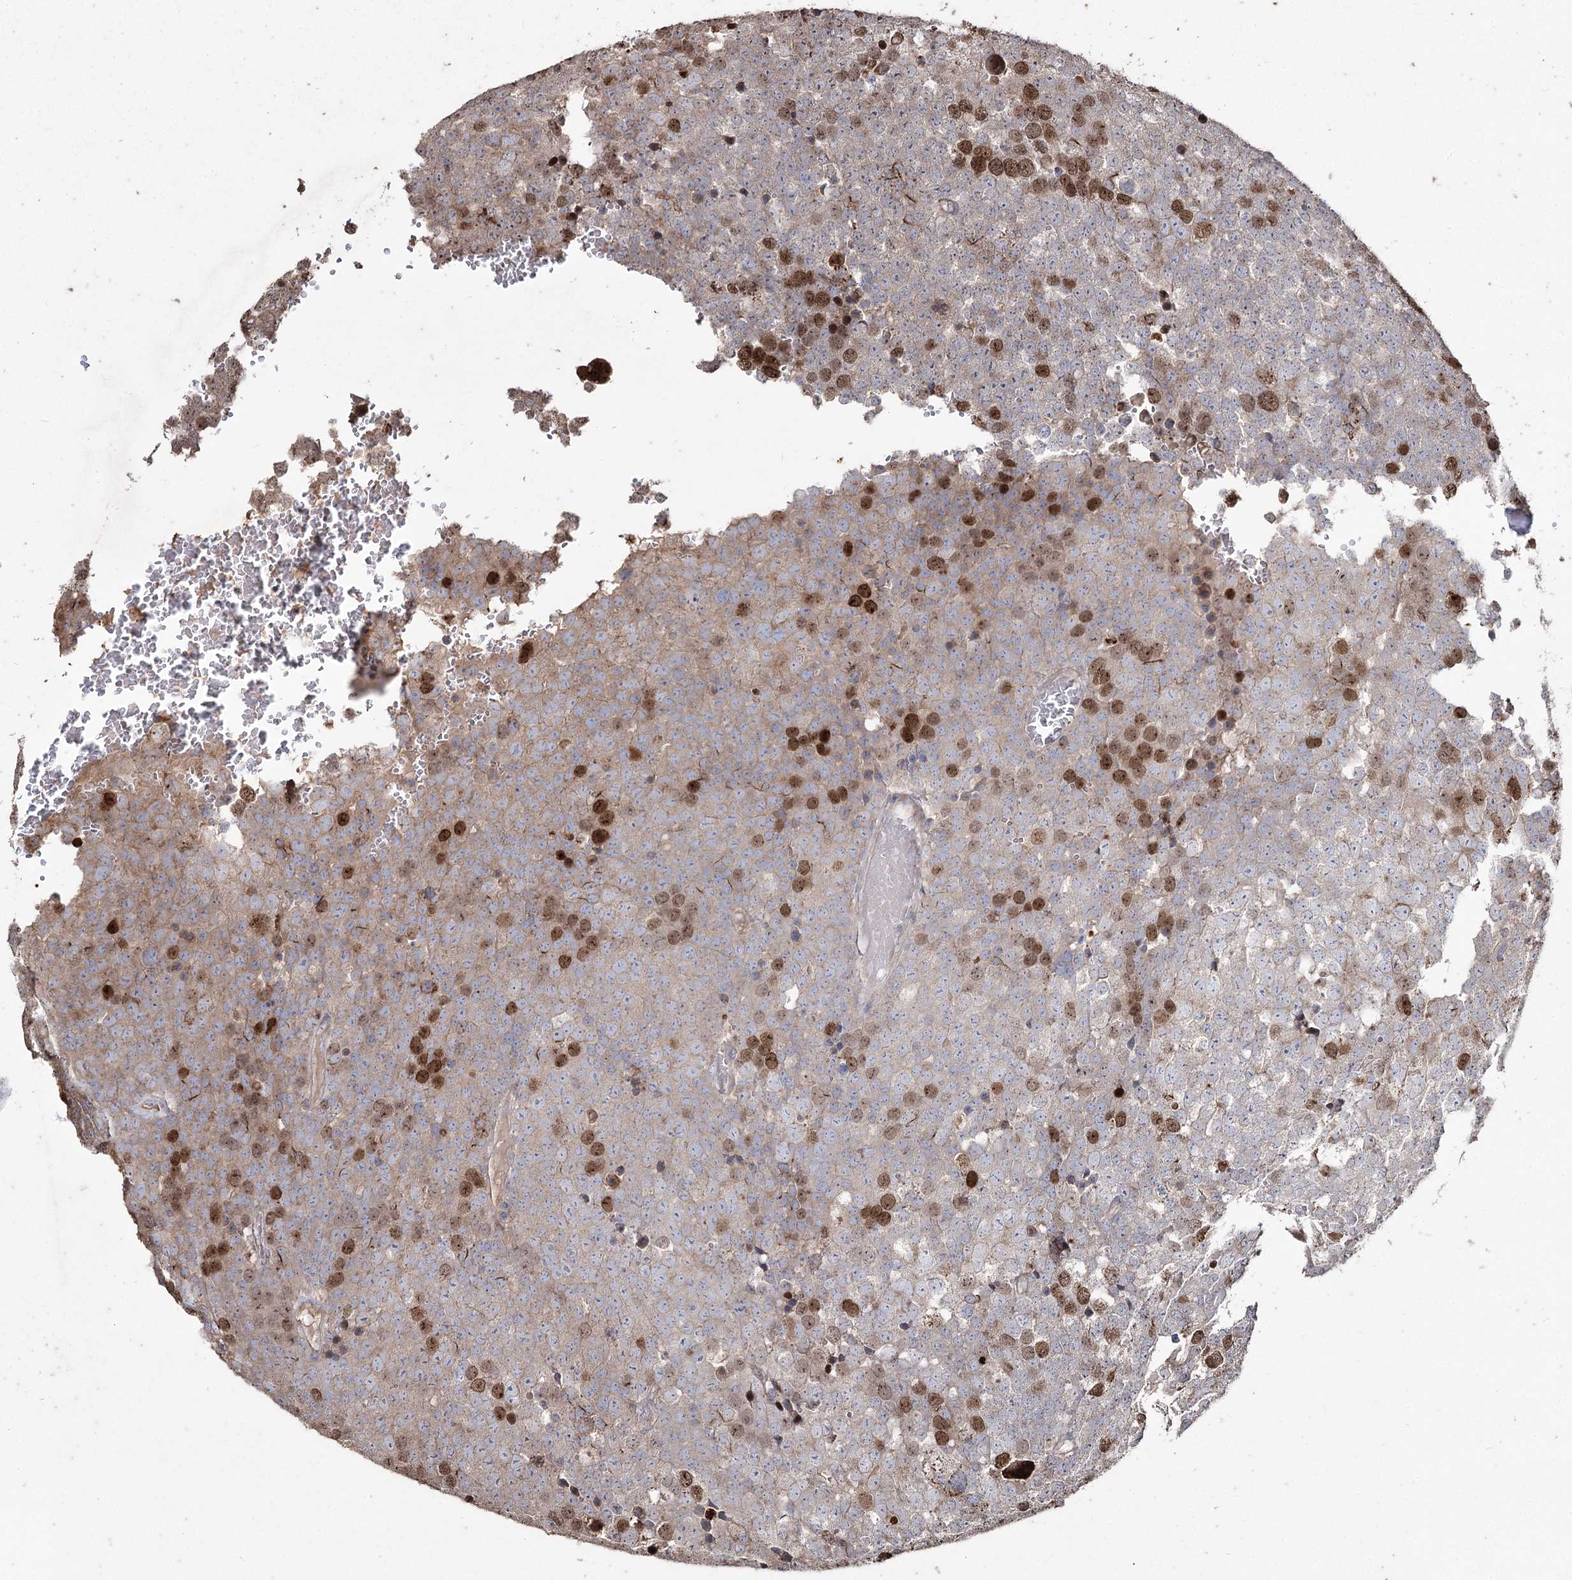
{"staining": {"intensity": "strong", "quantity": "<25%", "location": "cytoplasmic/membranous,nuclear"}, "tissue": "testis cancer", "cell_type": "Tumor cells", "image_type": "cancer", "snomed": [{"axis": "morphology", "description": "Seminoma, NOS"}, {"axis": "topography", "description": "Testis"}], "caption": "Strong cytoplasmic/membranous and nuclear protein staining is identified in about <25% of tumor cells in testis seminoma.", "gene": "PRC1", "patient": {"sex": "male", "age": 71}}